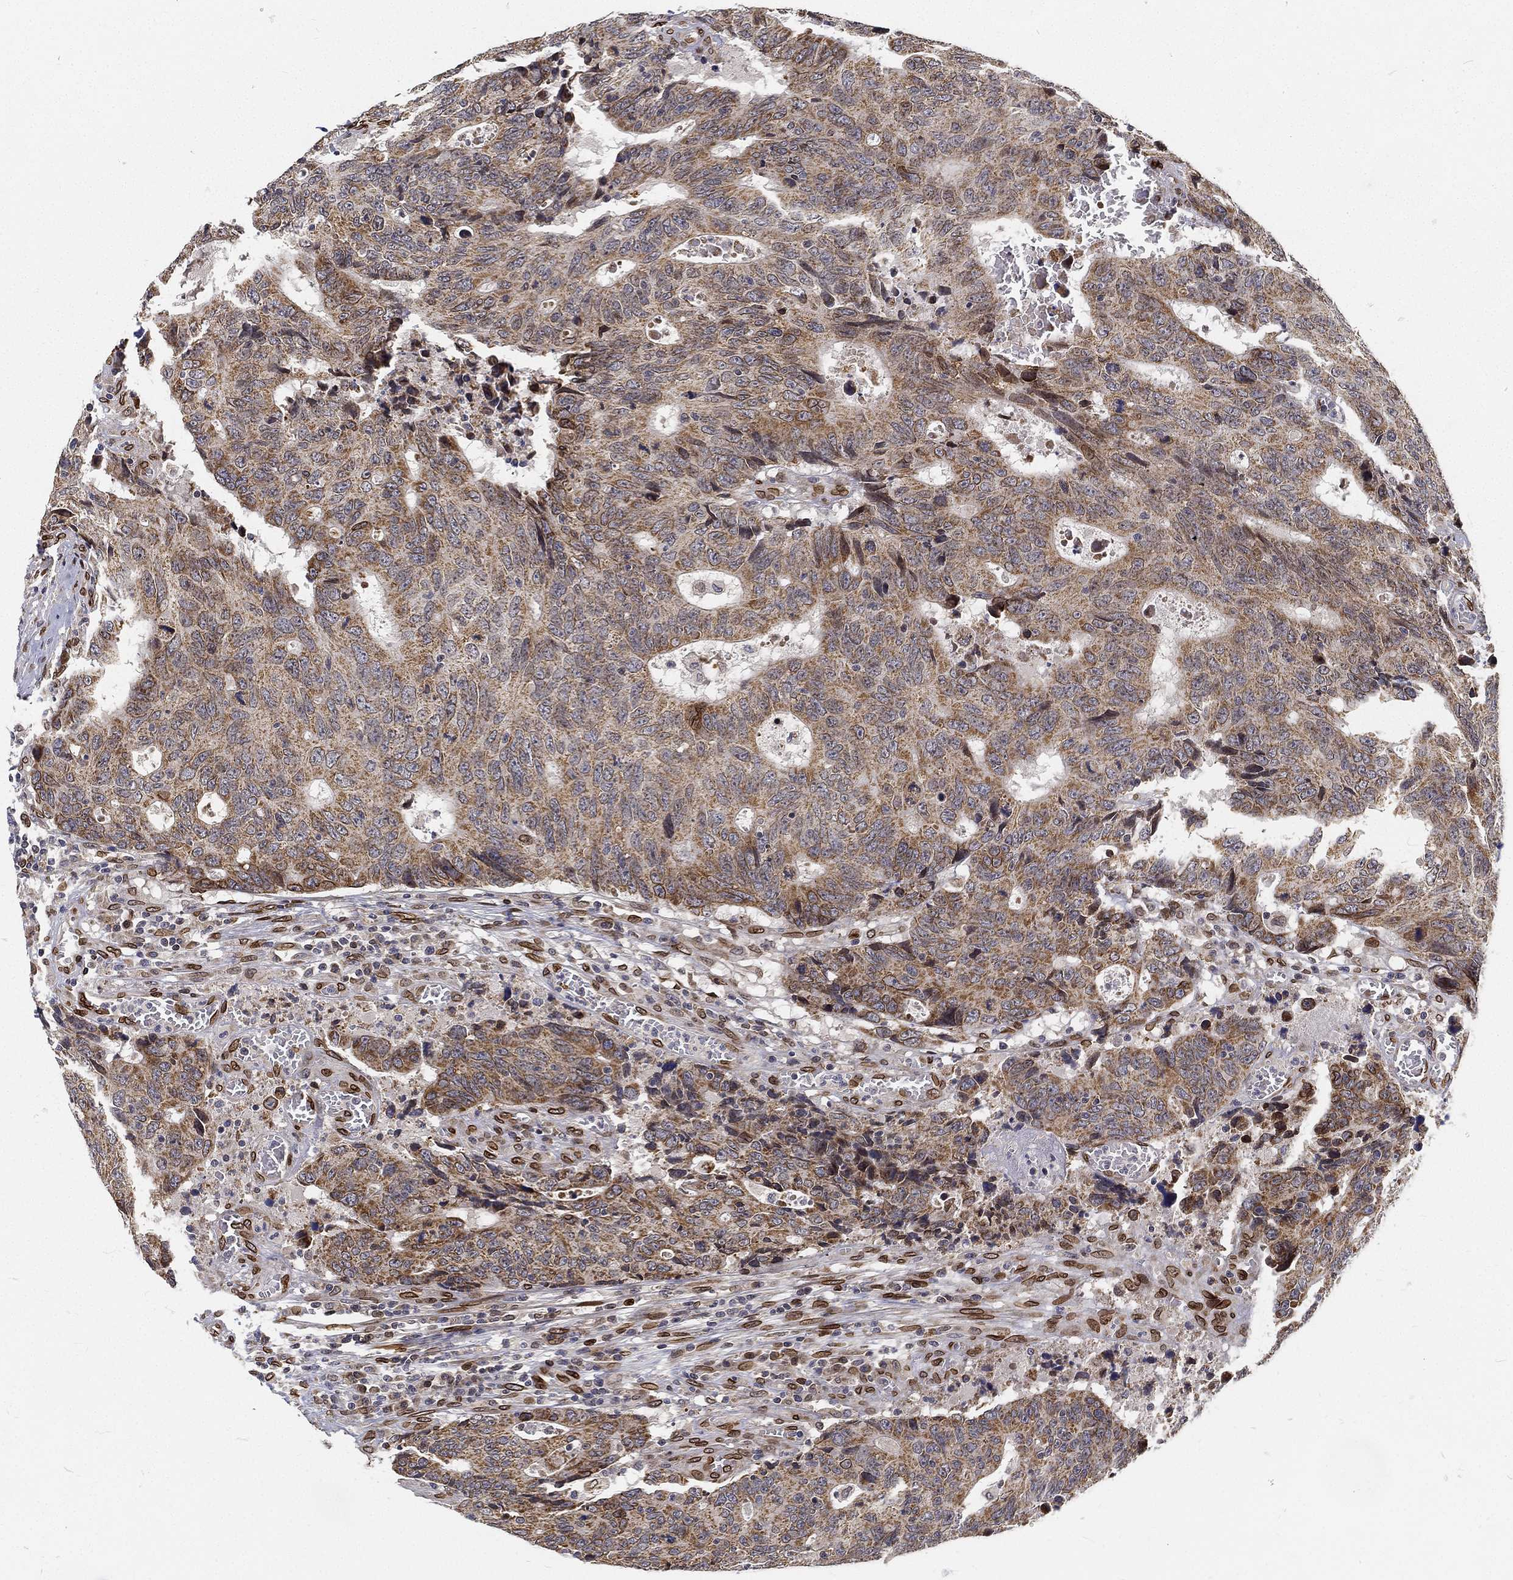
{"staining": {"intensity": "moderate", "quantity": "25%-75%", "location": "cytoplasmic/membranous,nuclear"}, "tissue": "colorectal cancer", "cell_type": "Tumor cells", "image_type": "cancer", "snomed": [{"axis": "morphology", "description": "Adenocarcinoma, NOS"}, {"axis": "topography", "description": "Colon"}], "caption": "The micrograph shows immunohistochemical staining of colorectal cancer. There is moderate cytoplasmic/membranous and nuclear expression is appreciated in approximately 25%-75% of tumor cells. (DAB = brown stain, brightfield microscopy at high magnification).", "gene": "PALB2", "patient": {"sex": "female", "age": 77}}